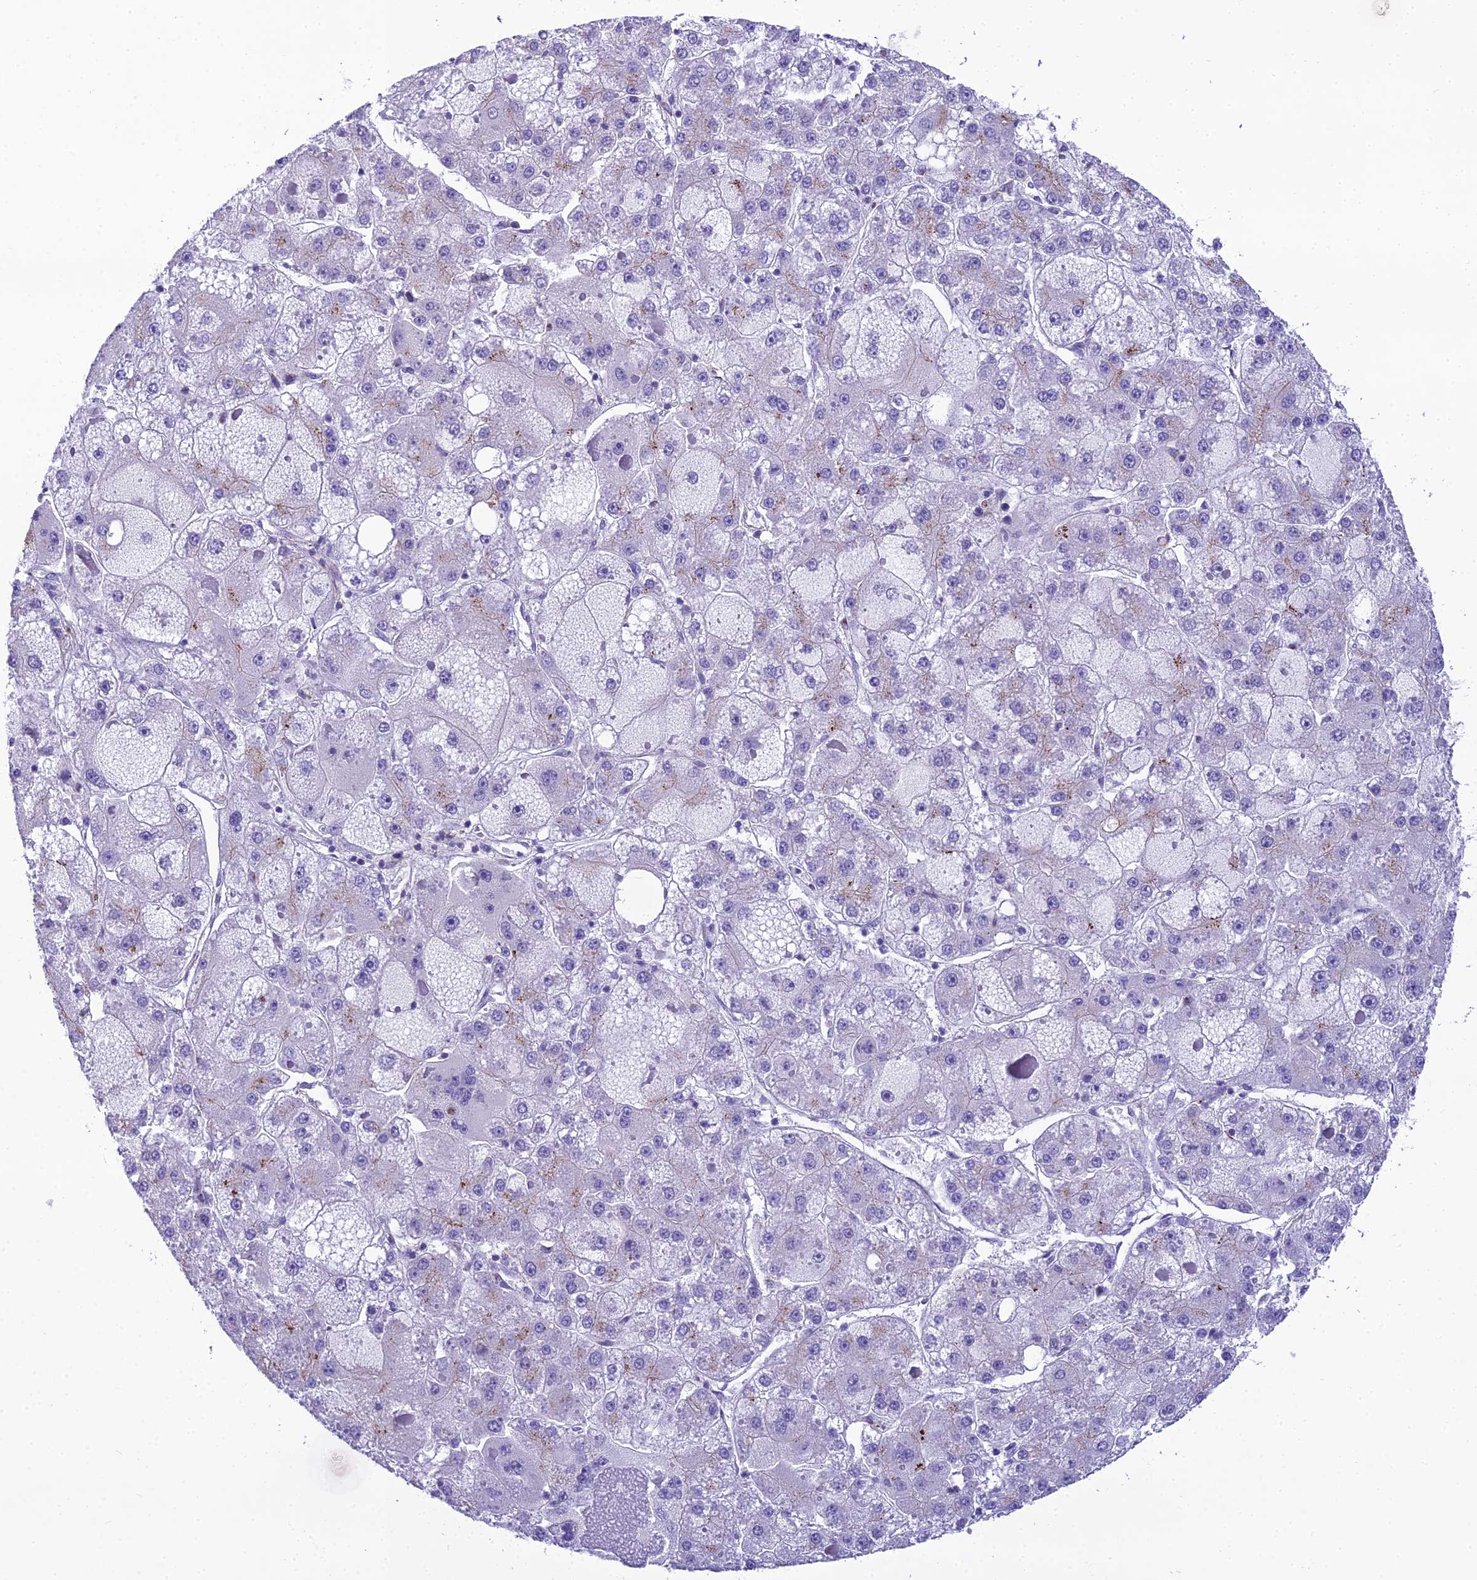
{"staining": {"intensity": "weak", "quantity": "<25%", "location": "cytoplasmic/membranous"}, "tissue": "liver cancer", "cell_type": "Tumor cells", "image_type": "cancer", "snomed": [{"axis": "morphology", "description": "Carcinoma, Hepatocellular, NOS"}, {"axis": "topography", "description": "Liver"}], "caption": "IHC image of human liver hepatocellular carcinoma stained for a protein (brown), which shows no expression in tumor cells. The staining was performed using DAB to visualize the protein expression in brown, while the nuclei were stained in blue with hematoxylin (Magnification: 20x).", "gene": "GFRA1", "patient": {"sex": "female", "age": 73}}